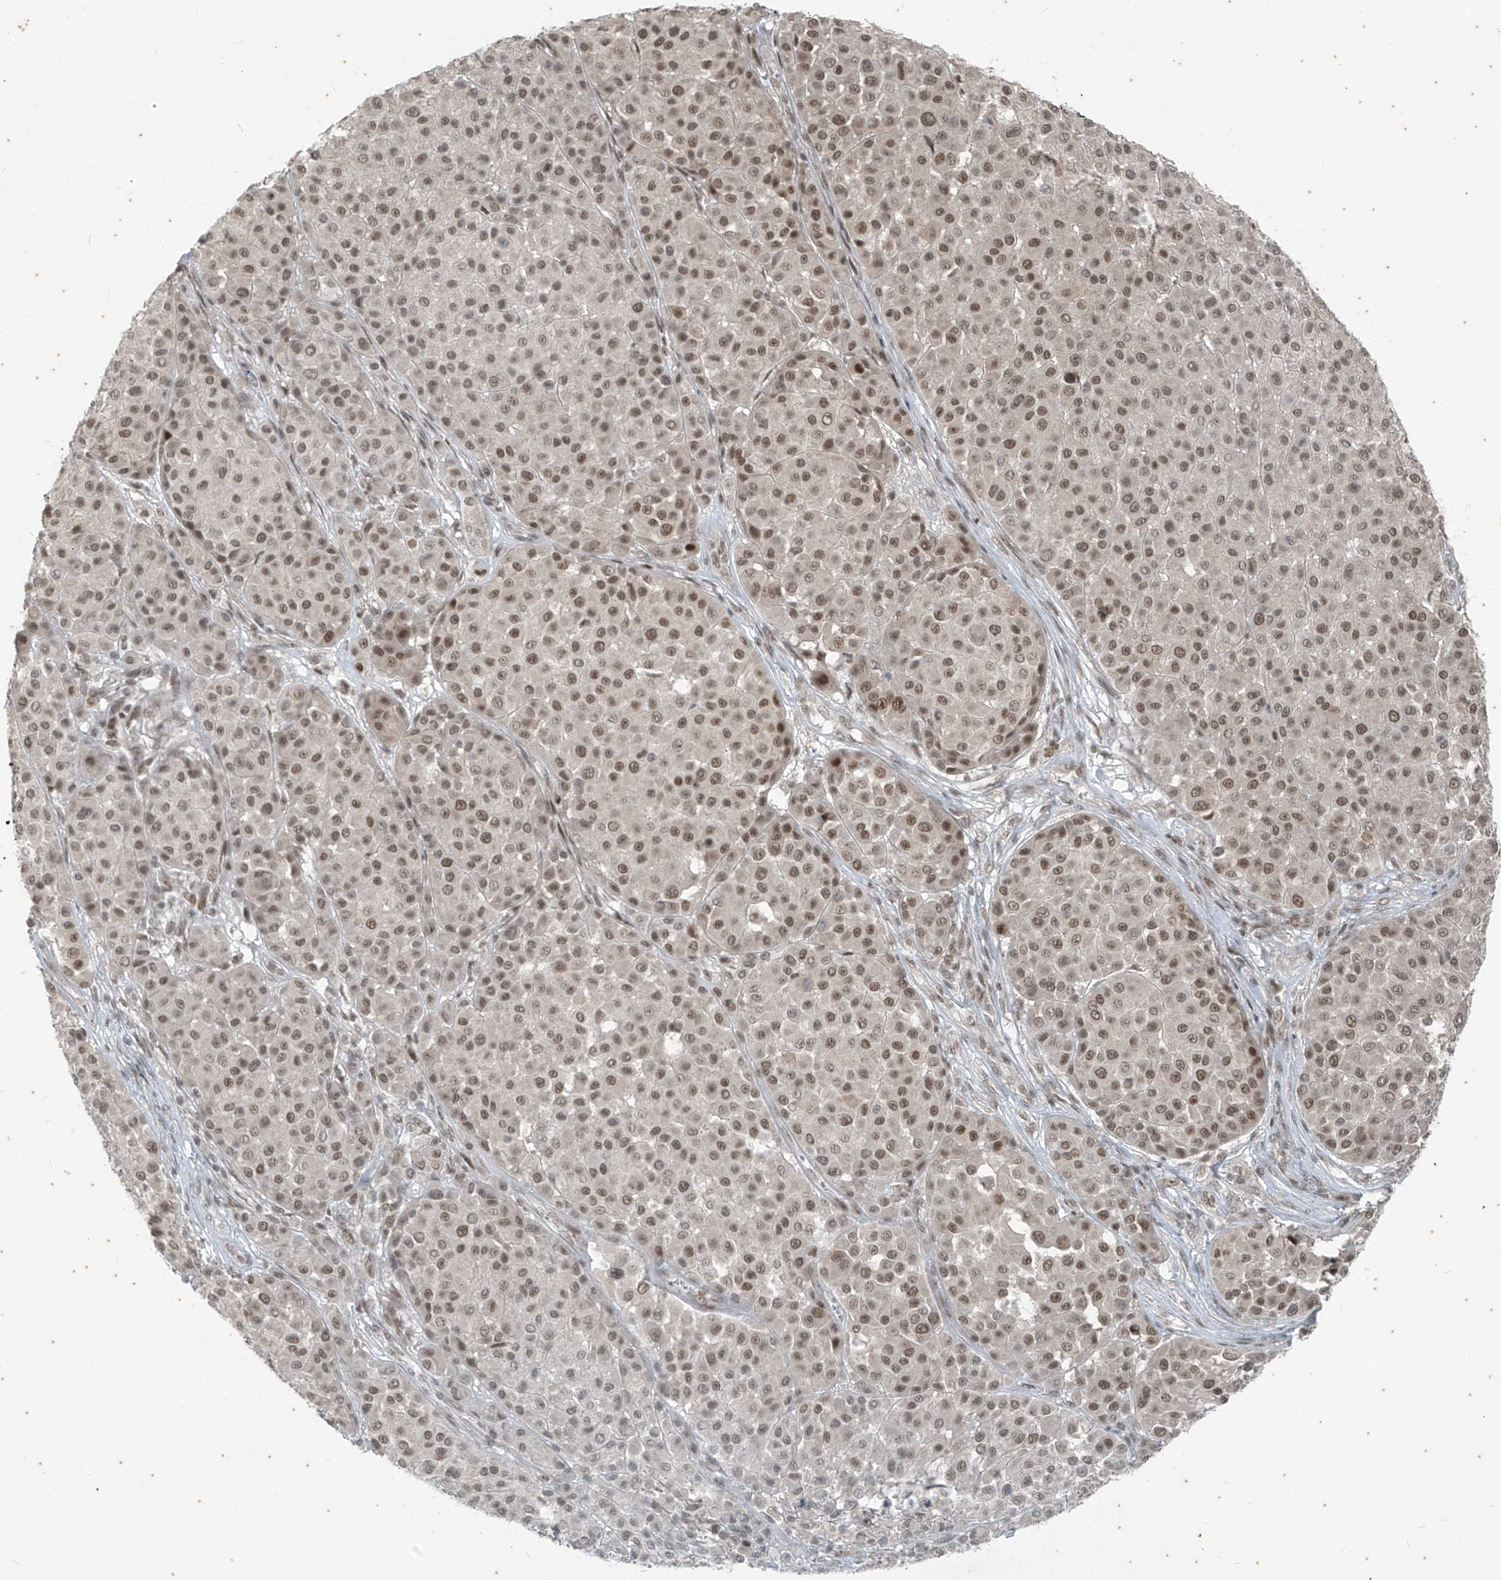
{"staining": {"intensity": "moderate", "quantity": ">75%", "location": "nuclear"}, "tissue": "melanoma", "cell_type": "Tumor cells", "image_type": "cancer", "snomed": [{"axis": "morphology", "description": "Malignant melanoma, Metastatic site"}, {"axis": "topography", "description": "Soft tissue"}], "caption": "Human malignant melanoma (metastatic site) stained with a protein marker shows moderate staining in tumor cells.", "gene": "ZNF354B", "patient": {"sex": "male", "age": 41}}